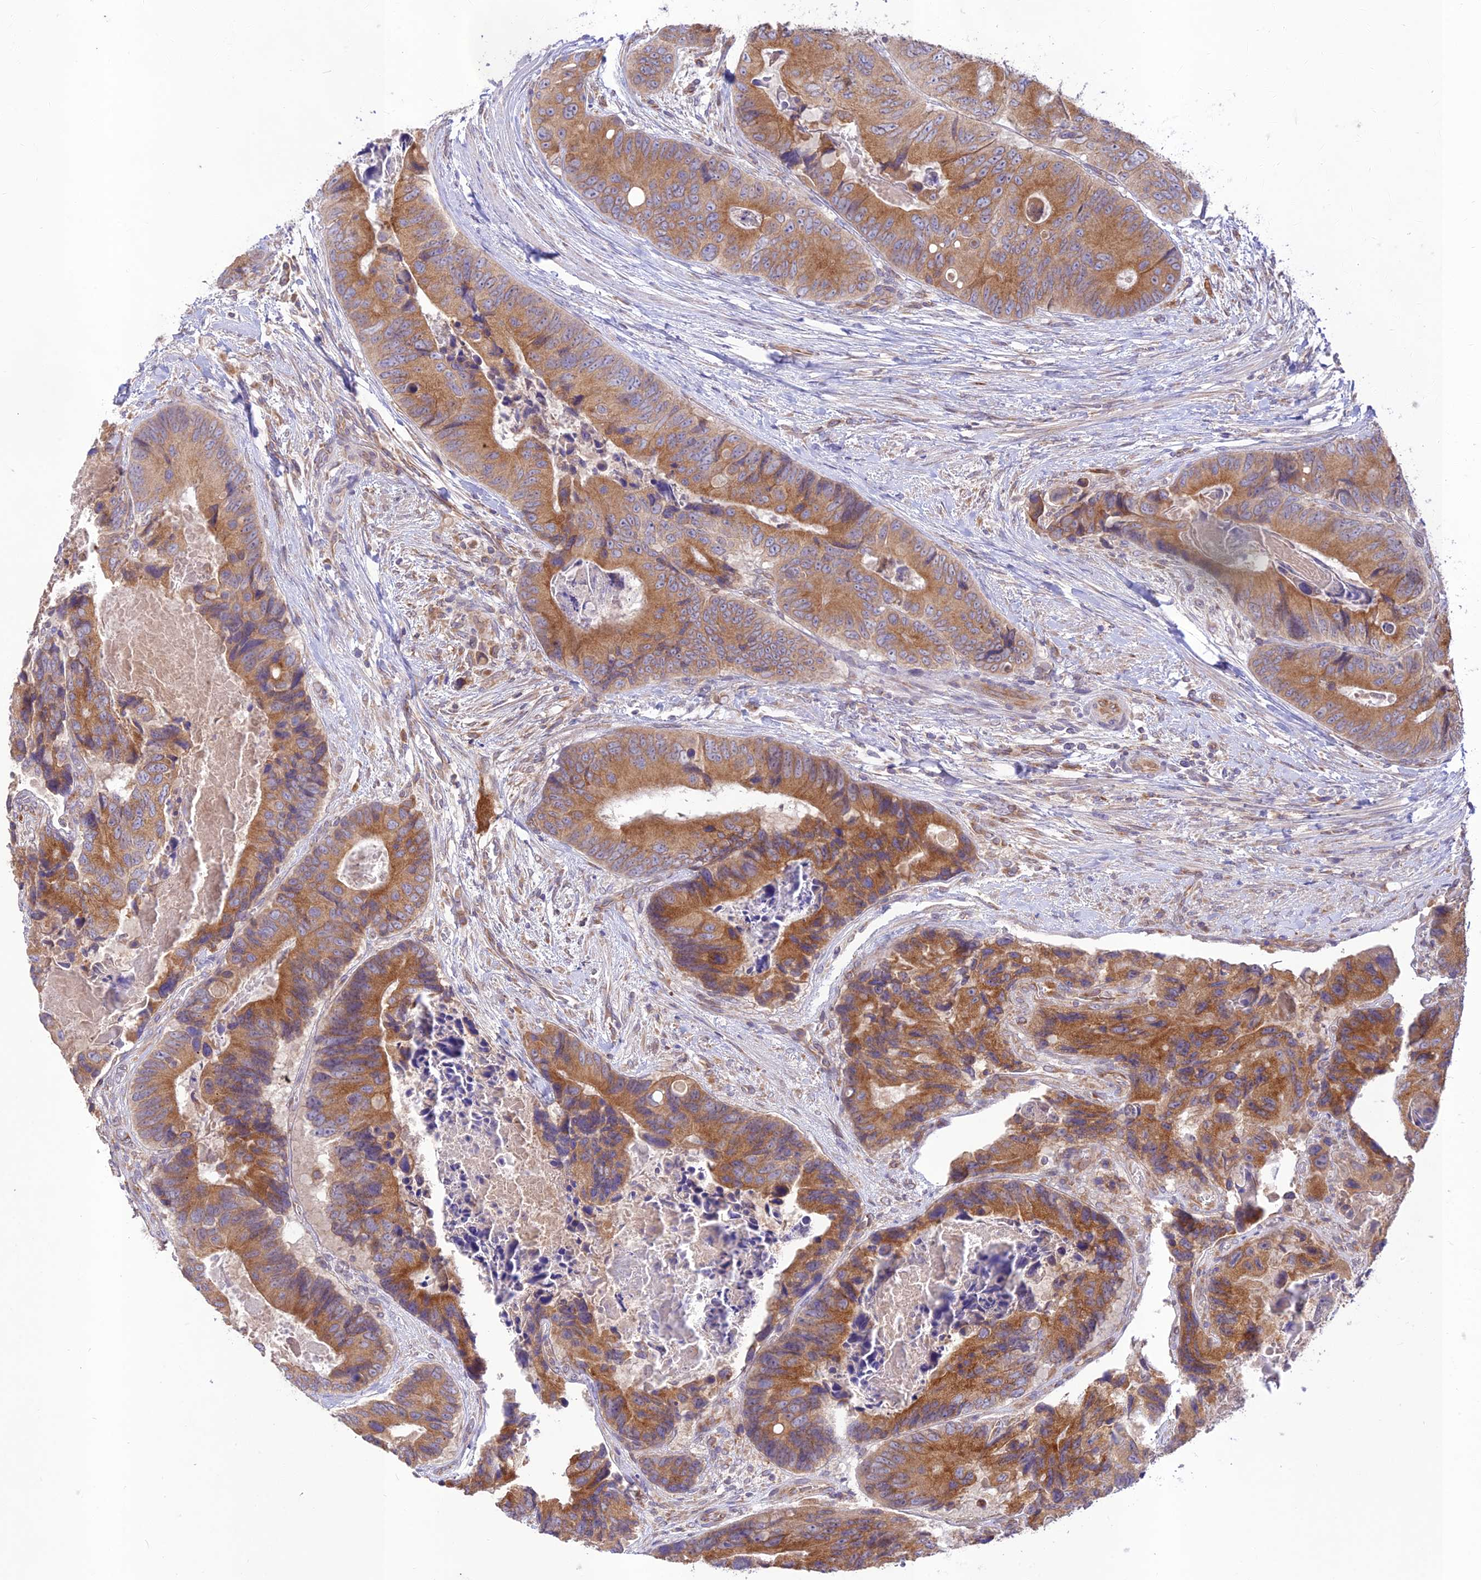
{"staining": {"intensity": "moderate", "quantity": ">75%", "location": "cytoplasmic/membranous"}, "tissue": "colorectal cancer", "cell_type": "Tumor cells", "image_type": "cancer", "snomed": [{"axis": "morphology", "description": "Adenocarcinoma, NOS"}, {"axis": "topography", "description": "Colon"}], "caption": "The histopathology image demonstrates a brown stain indicating the presence of a protein in the cytoplasmic/membranous of tumor cells in adenocarcinoma (colorectal). The staining was performed using DAB (3,3'-diaminobenzidine) to visualize the protein expression in brown, while the nuclei were stained in blue with hematoxylin (Magnification: 20x).", "gene": "TMEM259", "patient": {"sex": "male", "age": 84}}